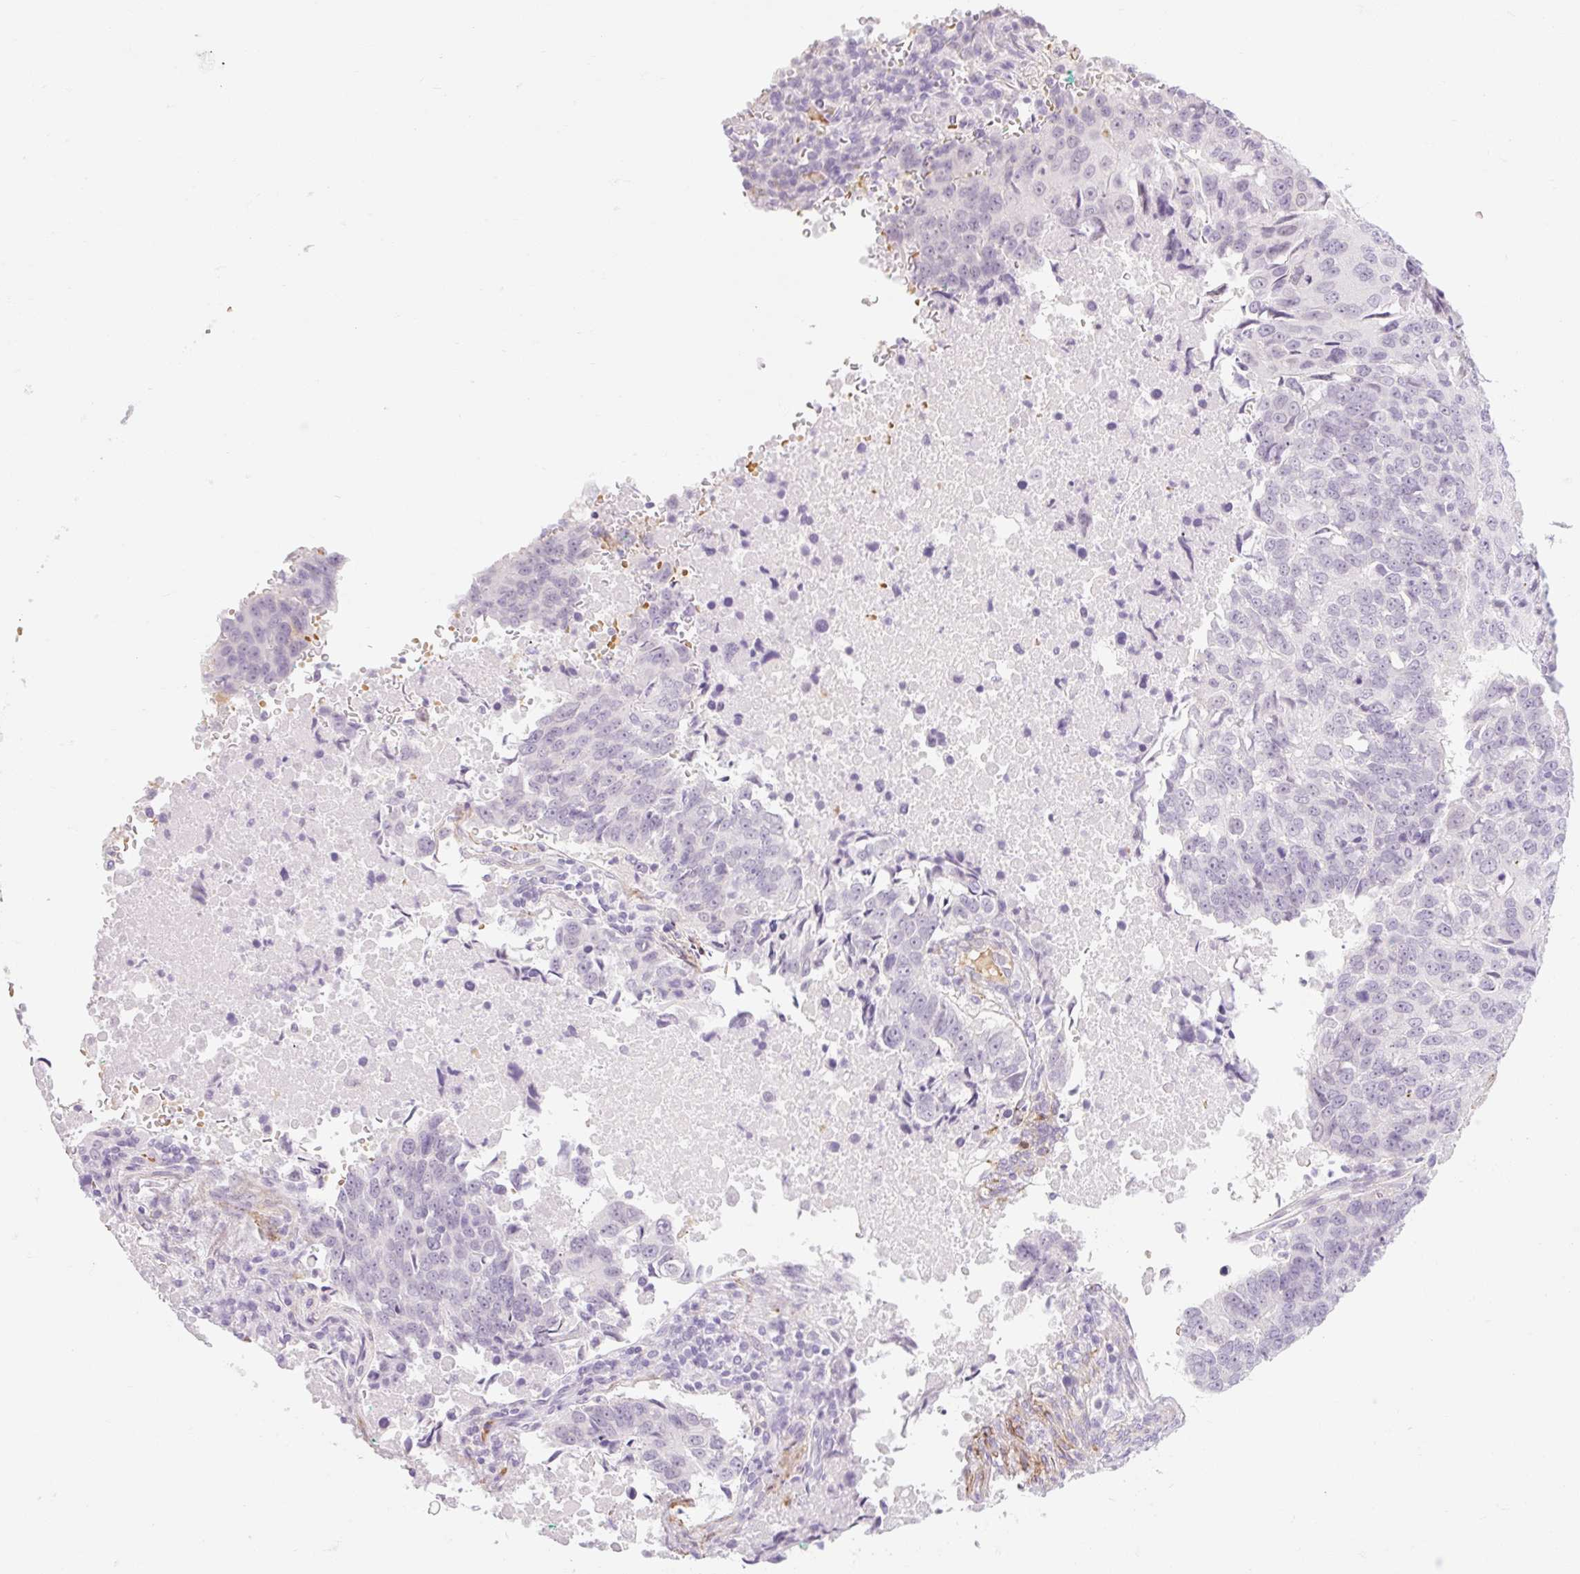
{"staining": {"intensity": "negative", "quantity": "none", "location": "none"}, "tissue": "lung cancer", "cell_type": "Tumor cells", "image_type": "cancer", "snomed": [{"axis": "morphology", "description": "Squamous cell carcinoma, NOS"}, {"axis": "topography", "description": "Lung"}], "caption": "Immunohistochemical staining of human lung cancer (squamous cell carcinoma) reveals no significant expression in tumor cells.", "gene": "TAF1L", "patient": {"sex": "female", "age": 66}}